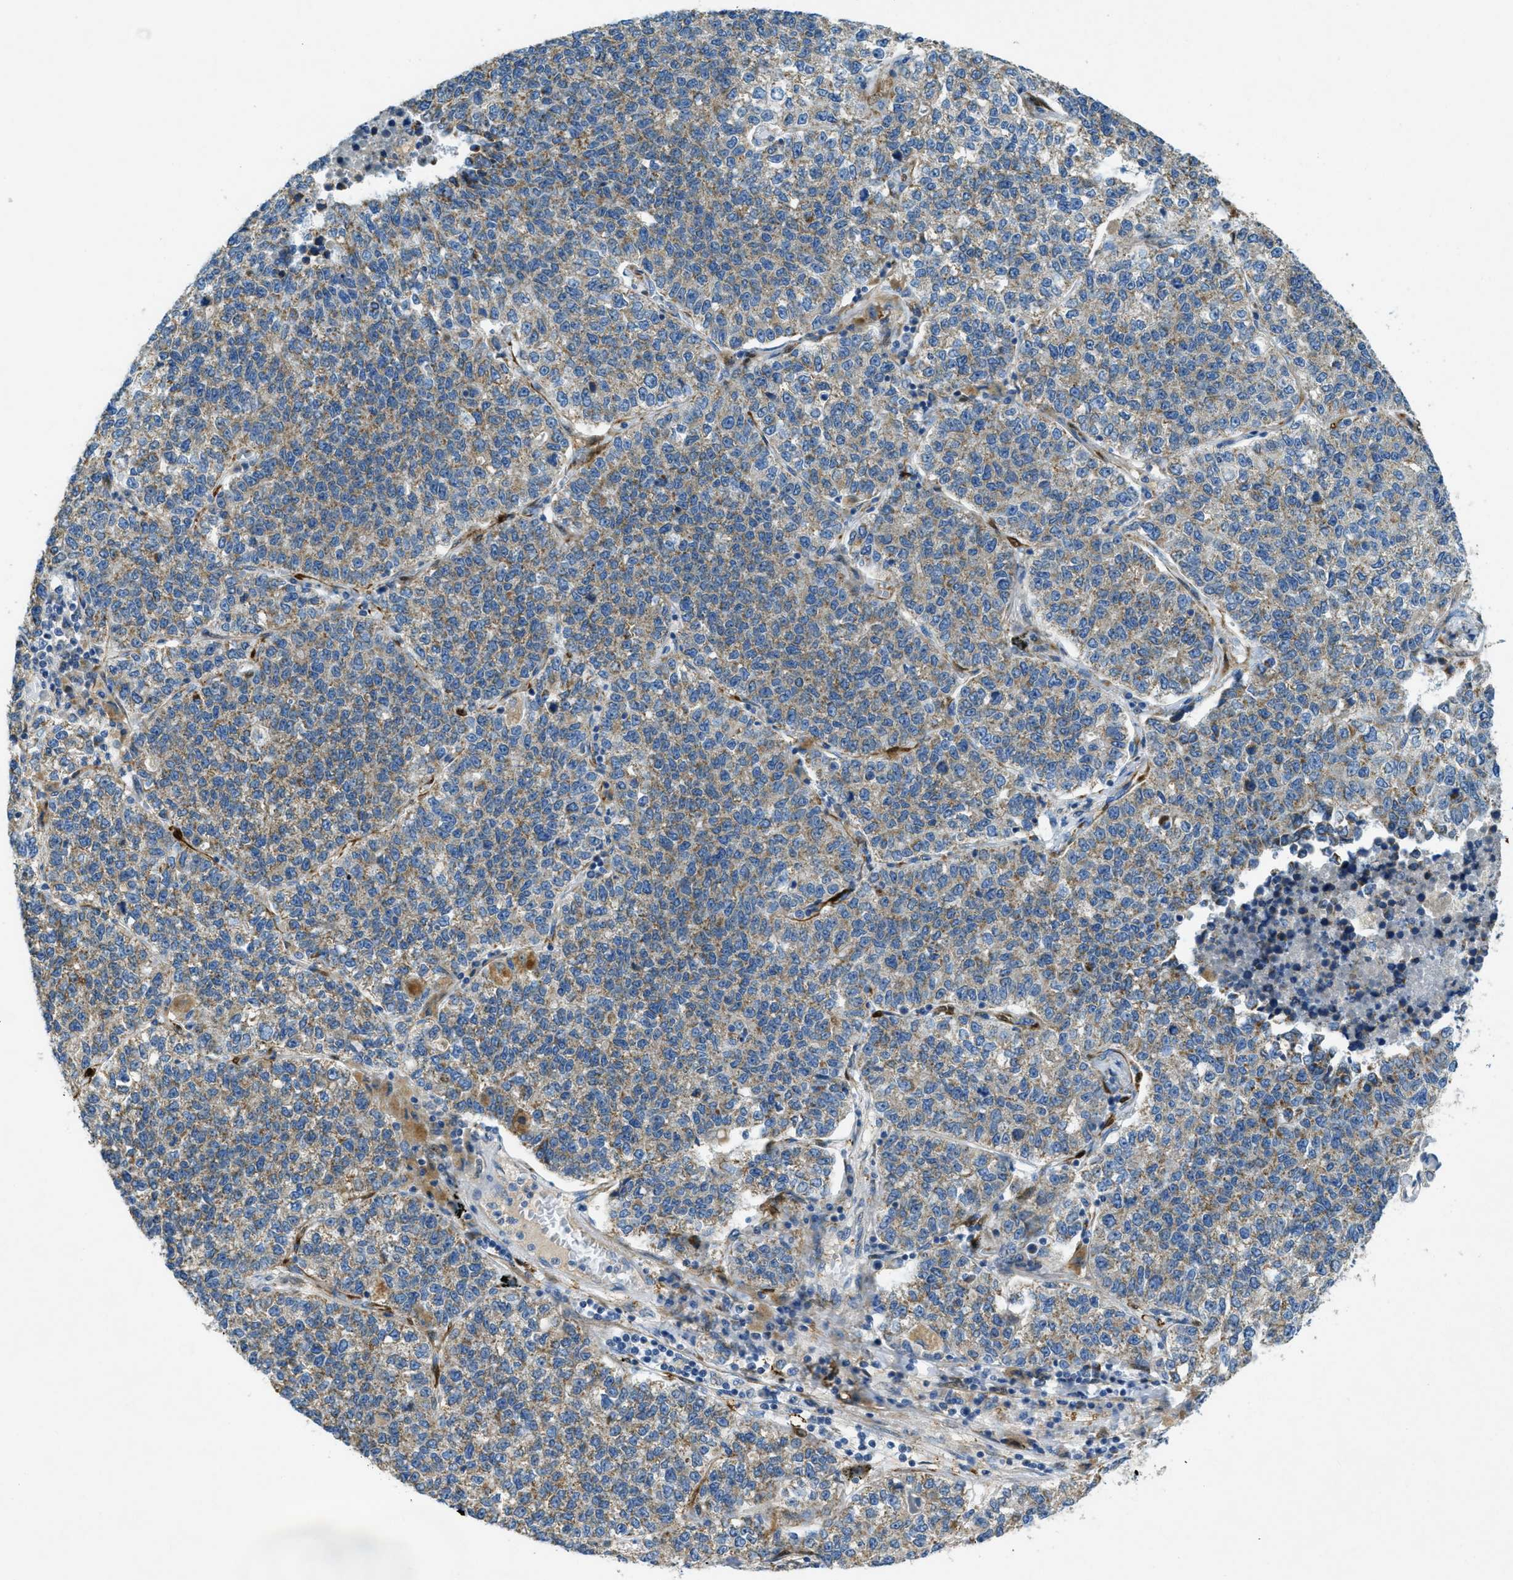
{"staining": {"intensity": "weak", "quantity": ">75%", "location": "cytoplasmic/membranous"}, "tissue": "lung cancer", "cell_type": "Tumor cells", "image_type": "cancer", "snomed": [{"axis": "morphology", "description": "Adenocarcinoma, NOS"}, {"axis": "topography", "description": "Lung"}], "caption": "Immunohistochemistry staining of lung cancer, which displays low levels of weak cytoplasmic/membranous expression in approximately >75% of tumor cells indicating weak cytoplasmic/membranous protein positivity. The staining was performed using DAB (3,3'-diaminobenzidine) (brown) for protein detection and nuclei were counterstained in hematoxylin (blue).", "gene": "CYGB", "patient": {"sex": "male", "age": 49}}